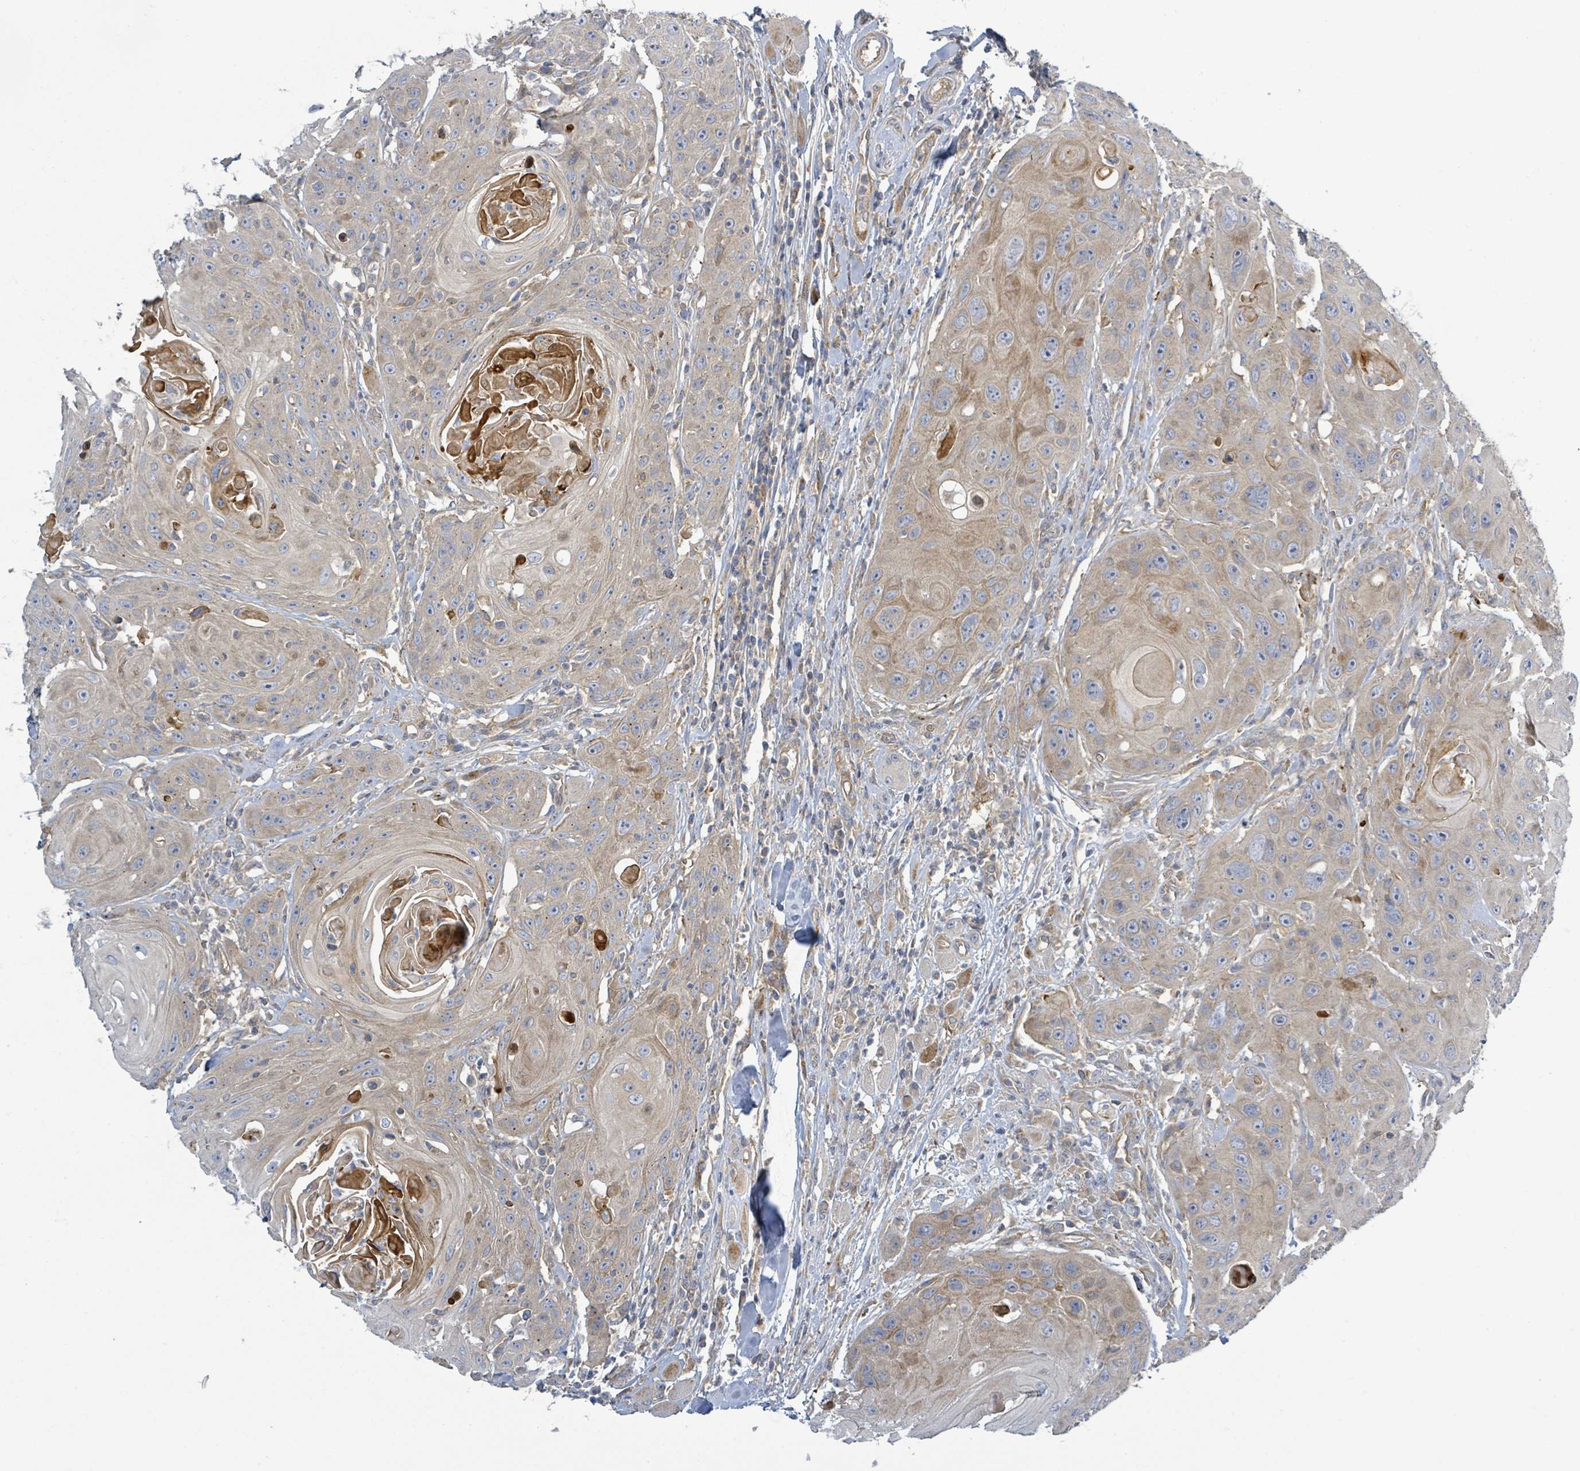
{"staining": {"intensity": "moderate", "quantity": "25%-75%", "location": "cytoplasmic/membranous"}, "tissue": "head and neck cancer", "cell_type": "Tumor cells", "image_type": "cancer", "snomed": [{"axis": "morphology", "description": "Squamous cell carcinoma, NOS"}, {"axis": "topography", "description": "Head-Neck"}], "caption": "An image of head and neck cancer stained for a protein exhibits moderate cytoplasmic/membranous brown staining in tumor cells. (Stains: DAB in brown, nuclei in blue, Microscopy: brightfield microscopy at high magnification).", "gene": "CFAP210", "patient": {"sex": "female", "age": 59}}